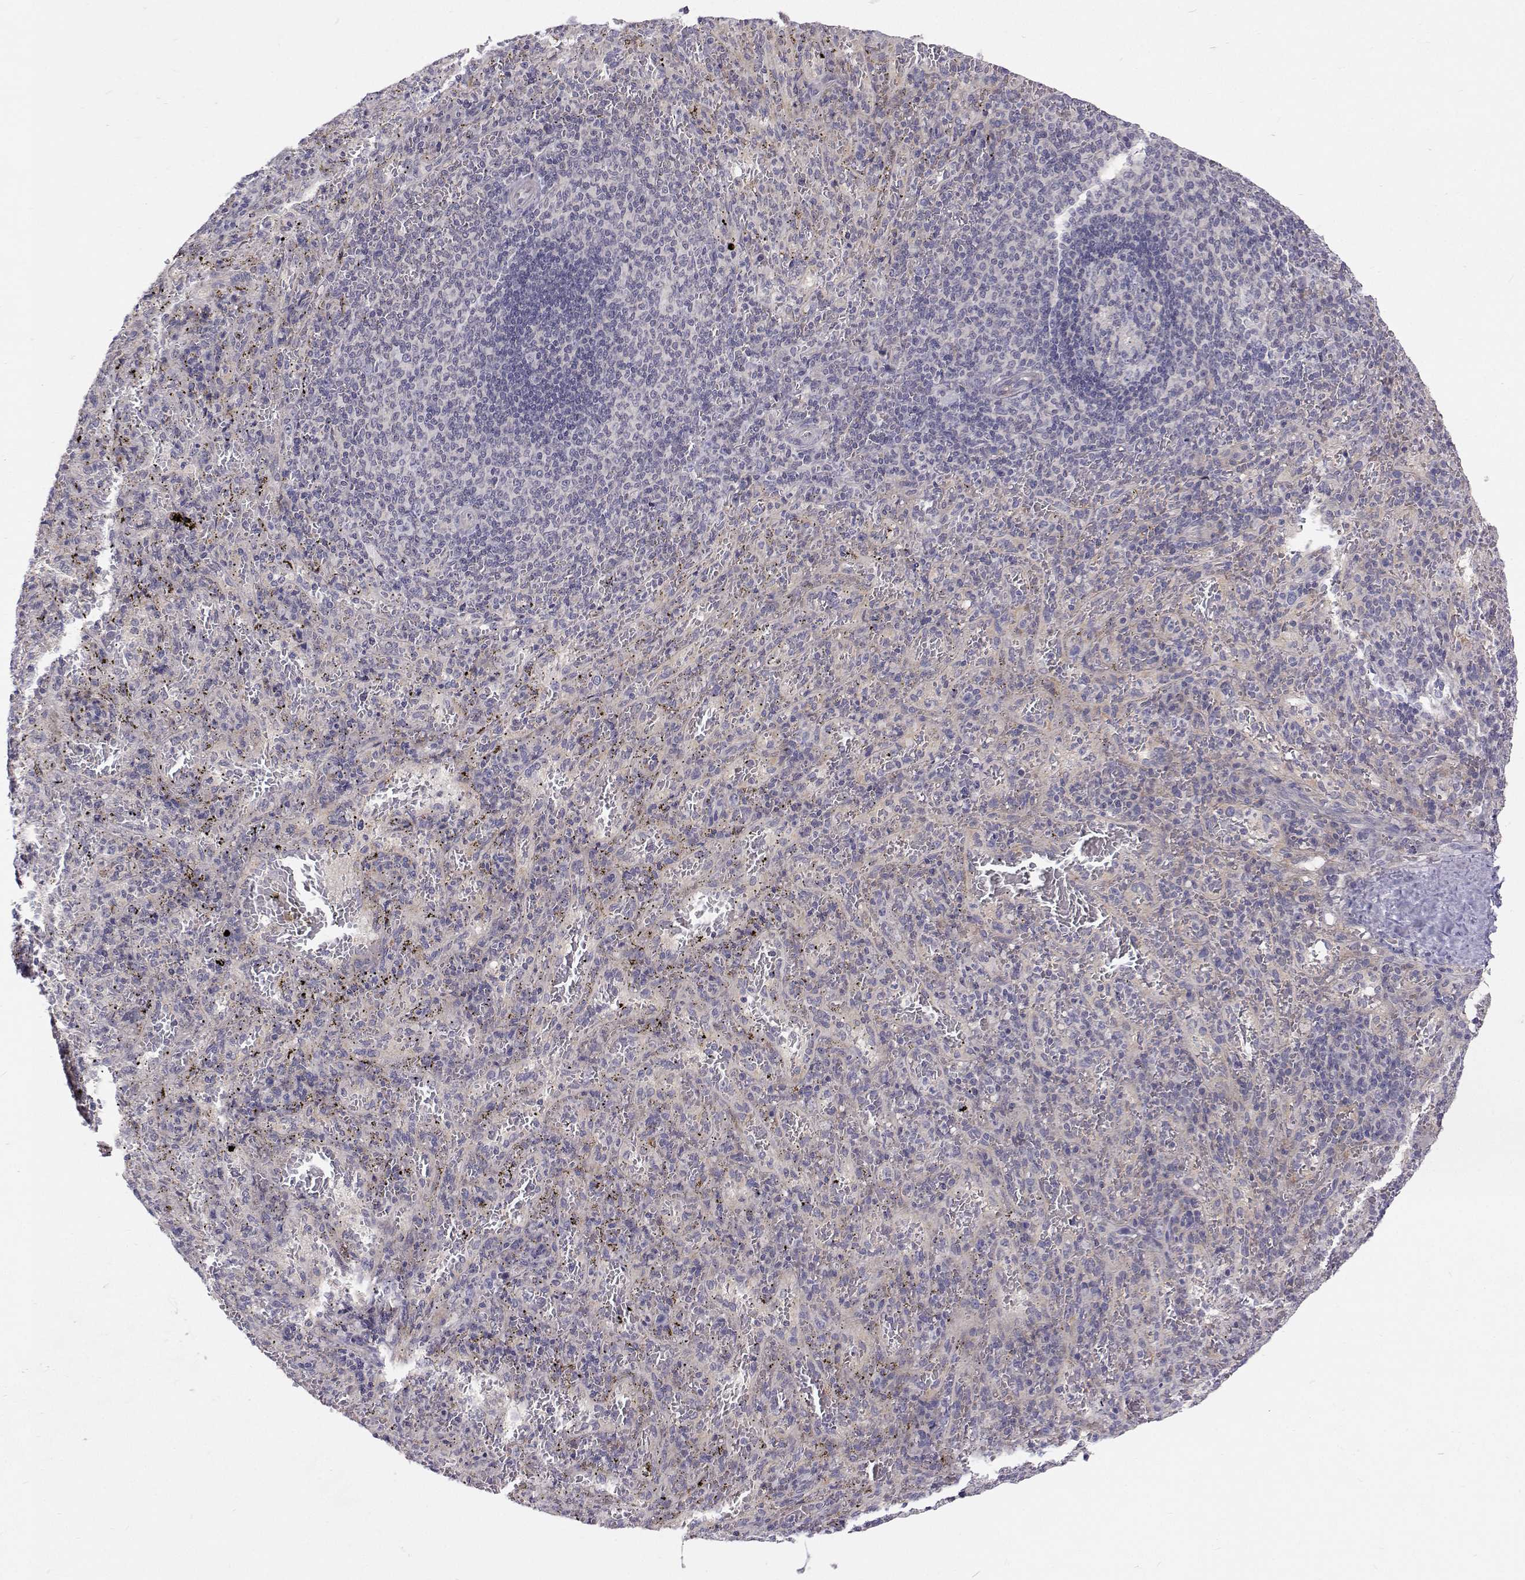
{"staining": {"intensity": "negative", "quantity": "none", "location": "none"}, "tissue": "spleen", "cell_type": "Cells in red pulp", "image_type": "normal", "snomed": [{"axis": "morphology", "description": "Normal tissue, NOS"}, {"axis": "topography", "description": "Spleen"}], "caption": "This histopathology image is of unremarkable spleen stained with immunohistochemistry (IHC) to label a protein in brown with the nuclei are counter-stained blue. There is no staining in cells in red pulp.", "gene": "MYPN", "patient": {"sex": "male", "age": 57}}